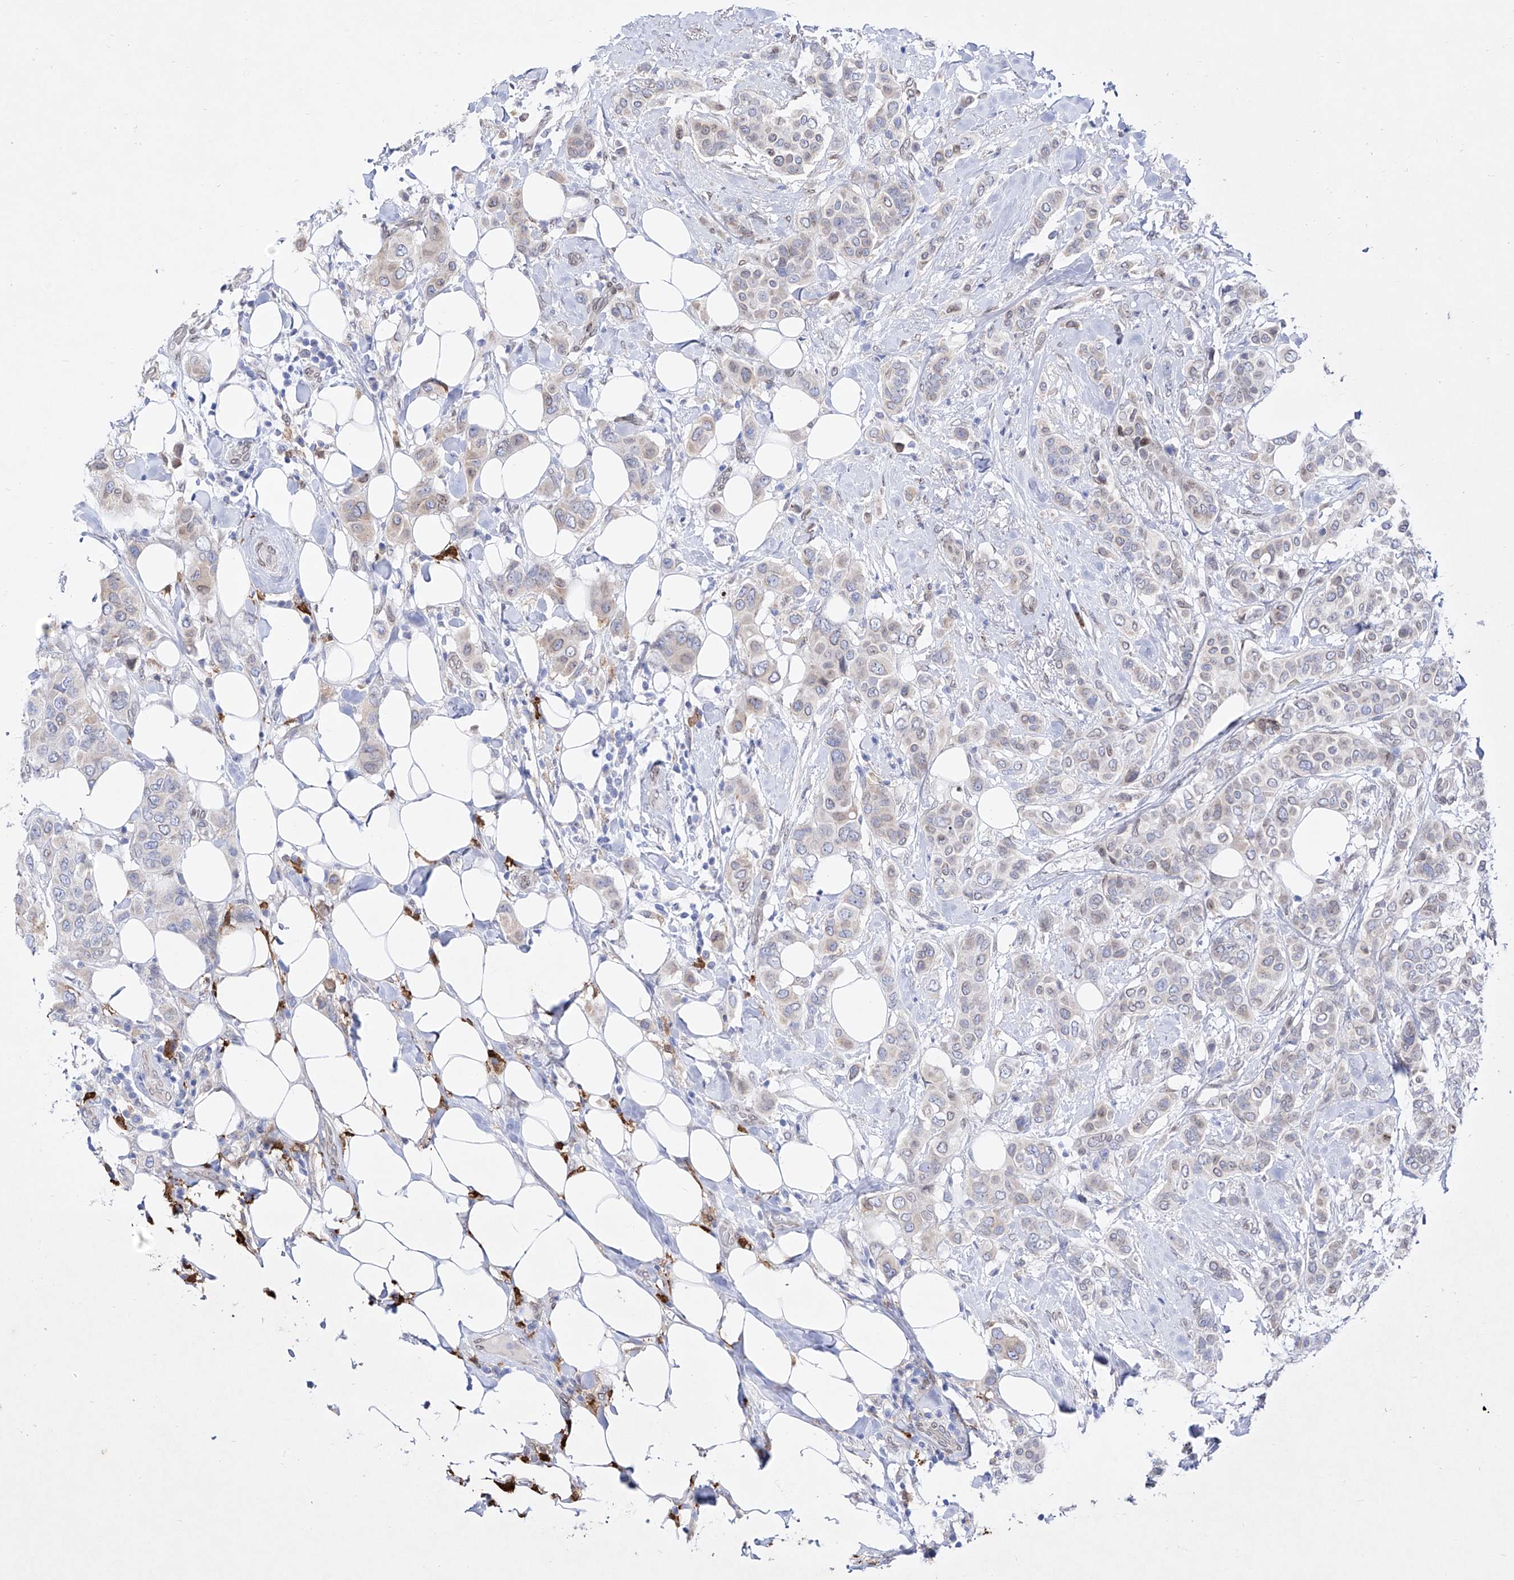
{"staining": {"intensity": "negative", "quantity": "none", "location": "none"}, "tissue": "breast cancer", "cell_type": "Tumor cells", "image_type": "cancer", "snomed": [{"axis": "morphology", "description": "Lobular carcinoma"}, {"axis": "topography", "description": "Breast"}], "caption": "Immunohistochemistry (IHC) of breast lobular carcinoma displays no staining in tumor cells. (DAB immunohistochemistry (IHC) with hematoxylin counter stain).", "gene": "LCLAT1", "patient": {"sex": "female", "age": 51}}